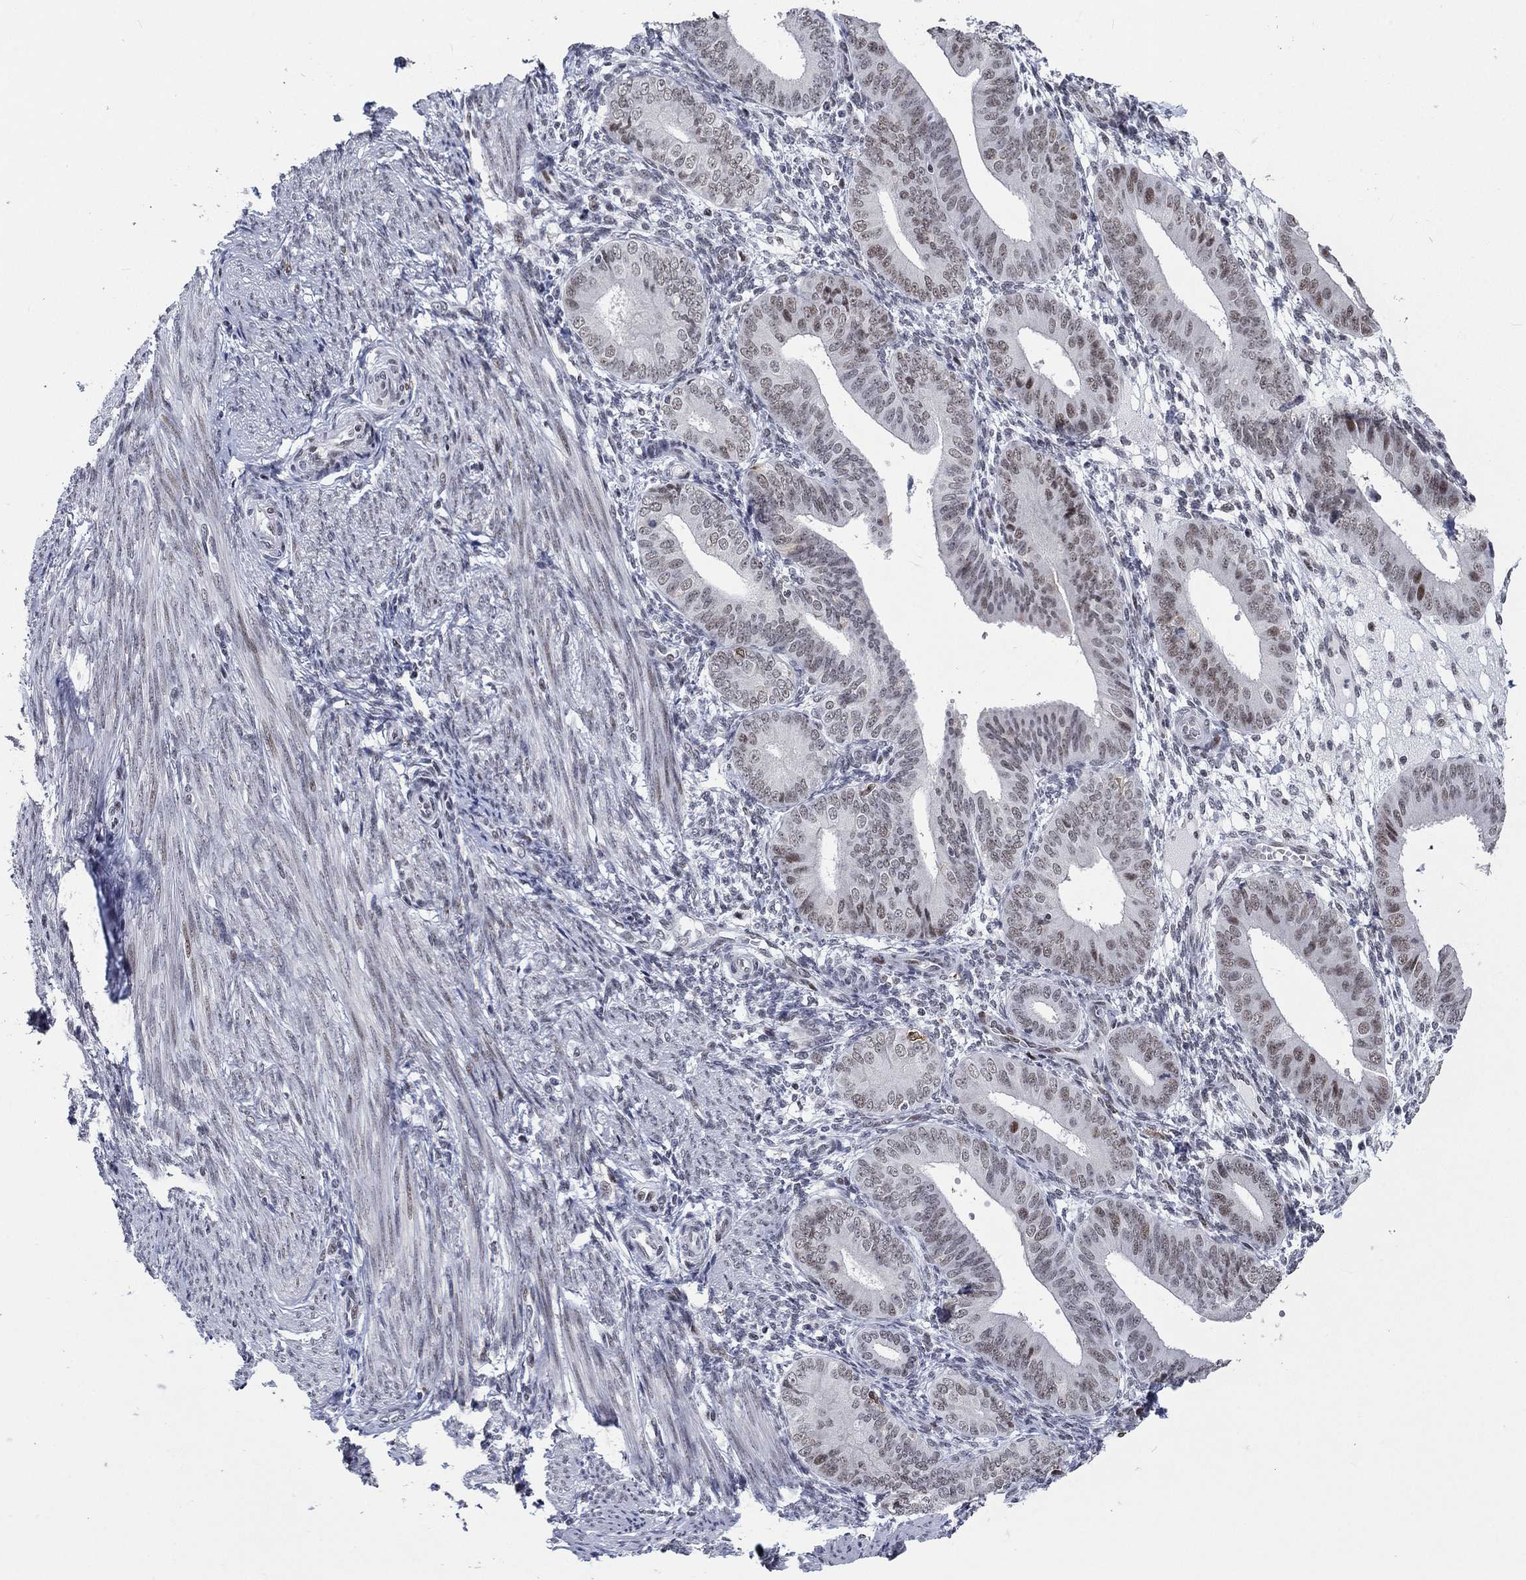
{"staining": {"intensity": "negative", "quantity": "none", "location": "none"}, "tissue": "endometrium", "cell_type": "Cells in endometrial stroma", "image_type": "normal", "snomed": [{"axis": "morphology", "description": "Normal tissue, NOS"}, {"axis": "topography", "description": "Endometrium"}], "caption": "IHC of benign endometrium reveals no expression in cells in endometrial stroma.", "gene": "HCFC1", "patient": {"sex": "female", "age": 39}}